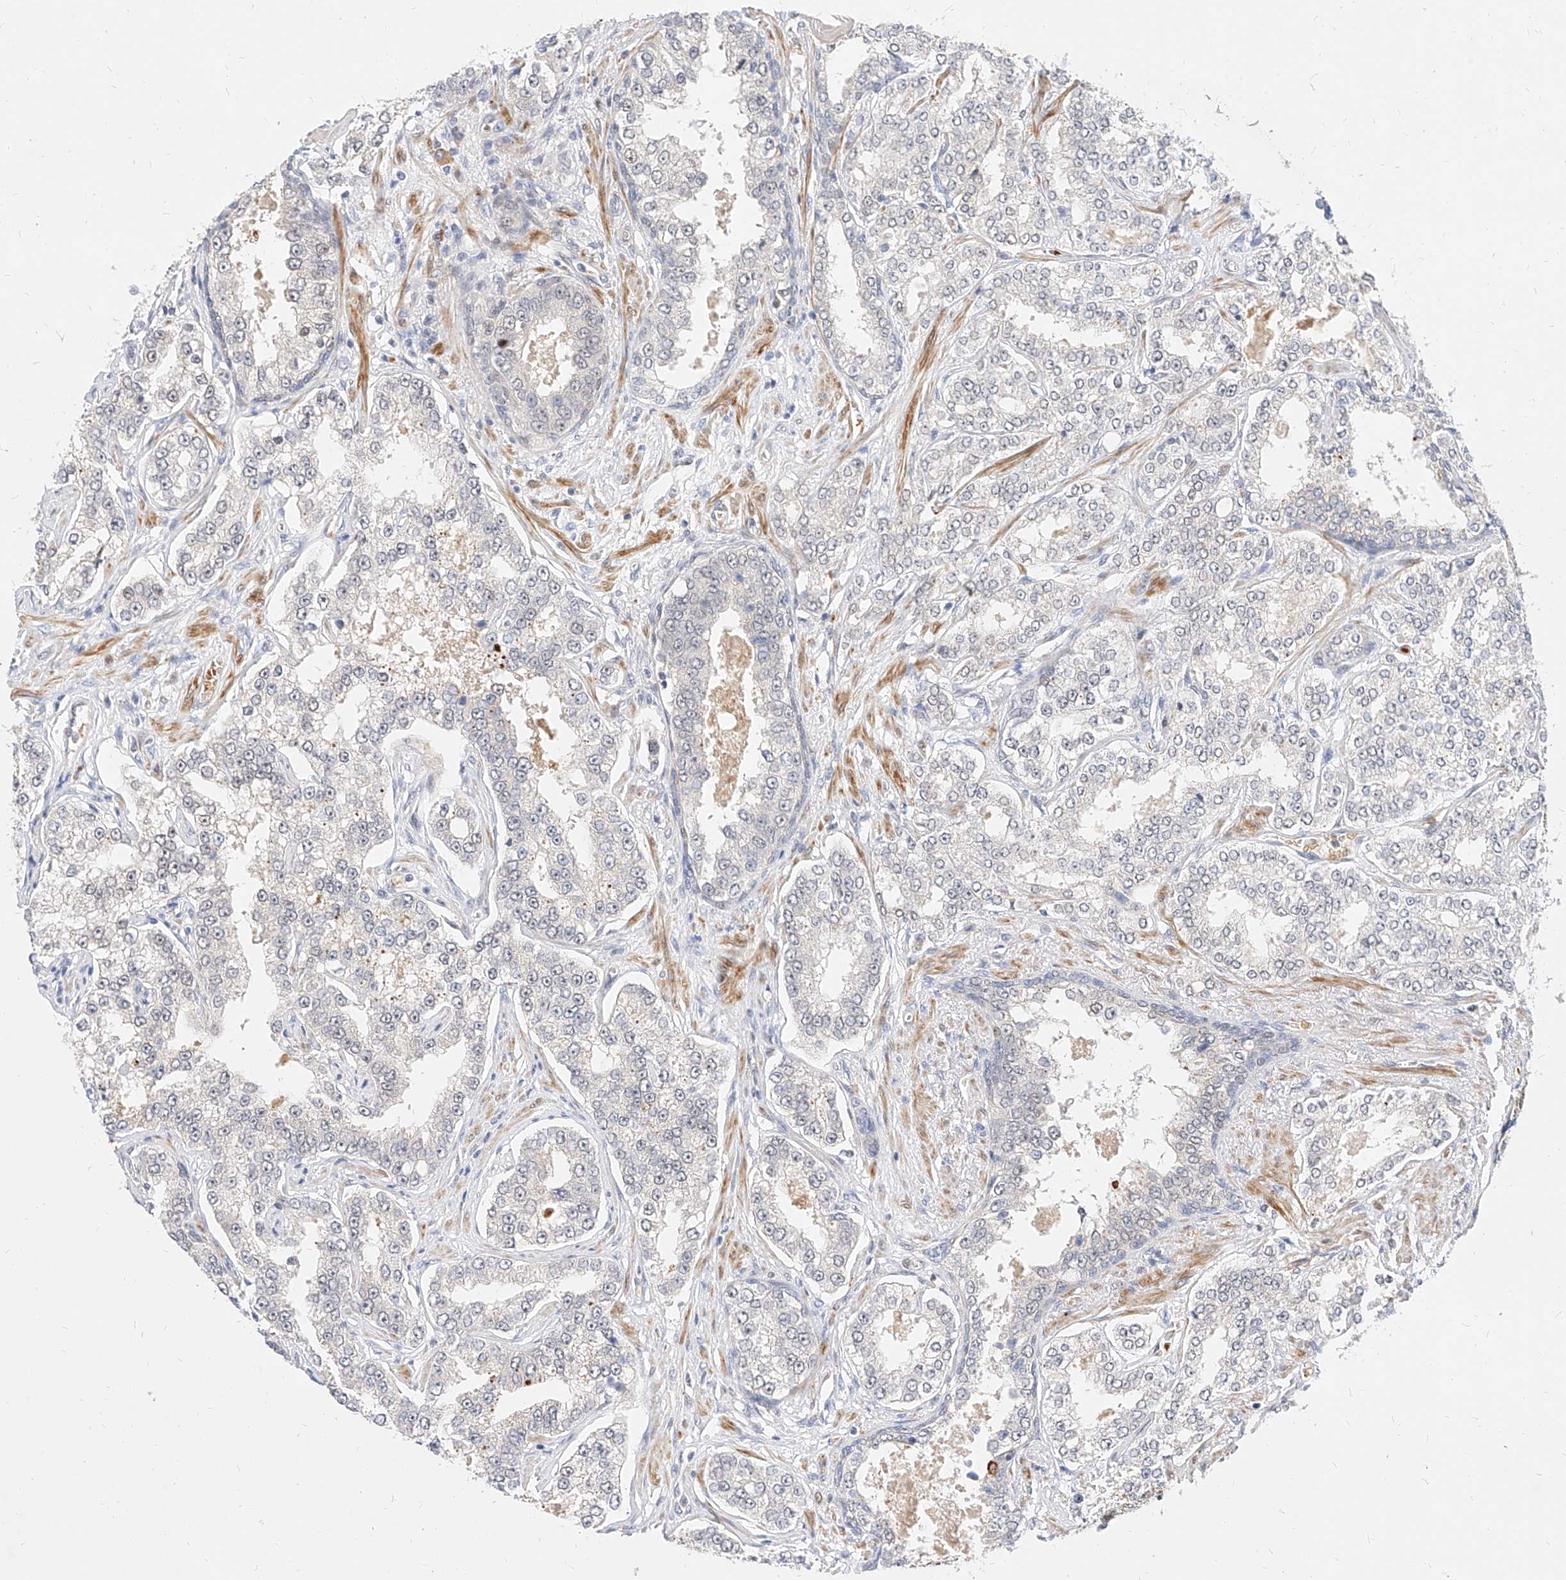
{"staining": {"intensity": "negative", "quantity": "none", "location": "none"}, "tissue": "prostate cancer", "cell_type": "Tumor cells", "image_type": "cancer", "snomed": [{"axis": "morphology", "description": "Normal tissue, NOS"}, {"axis": "morphology", "description": "Adenocarcinoma, High grade"}, {"axis": "topography", "description": "Prostate"}], "caption": "This is an IHC image of prostate cancer. There is no staining in tumor cells.", "gene": "CBX8", "patient": {"sex": "male", "age": 83}}